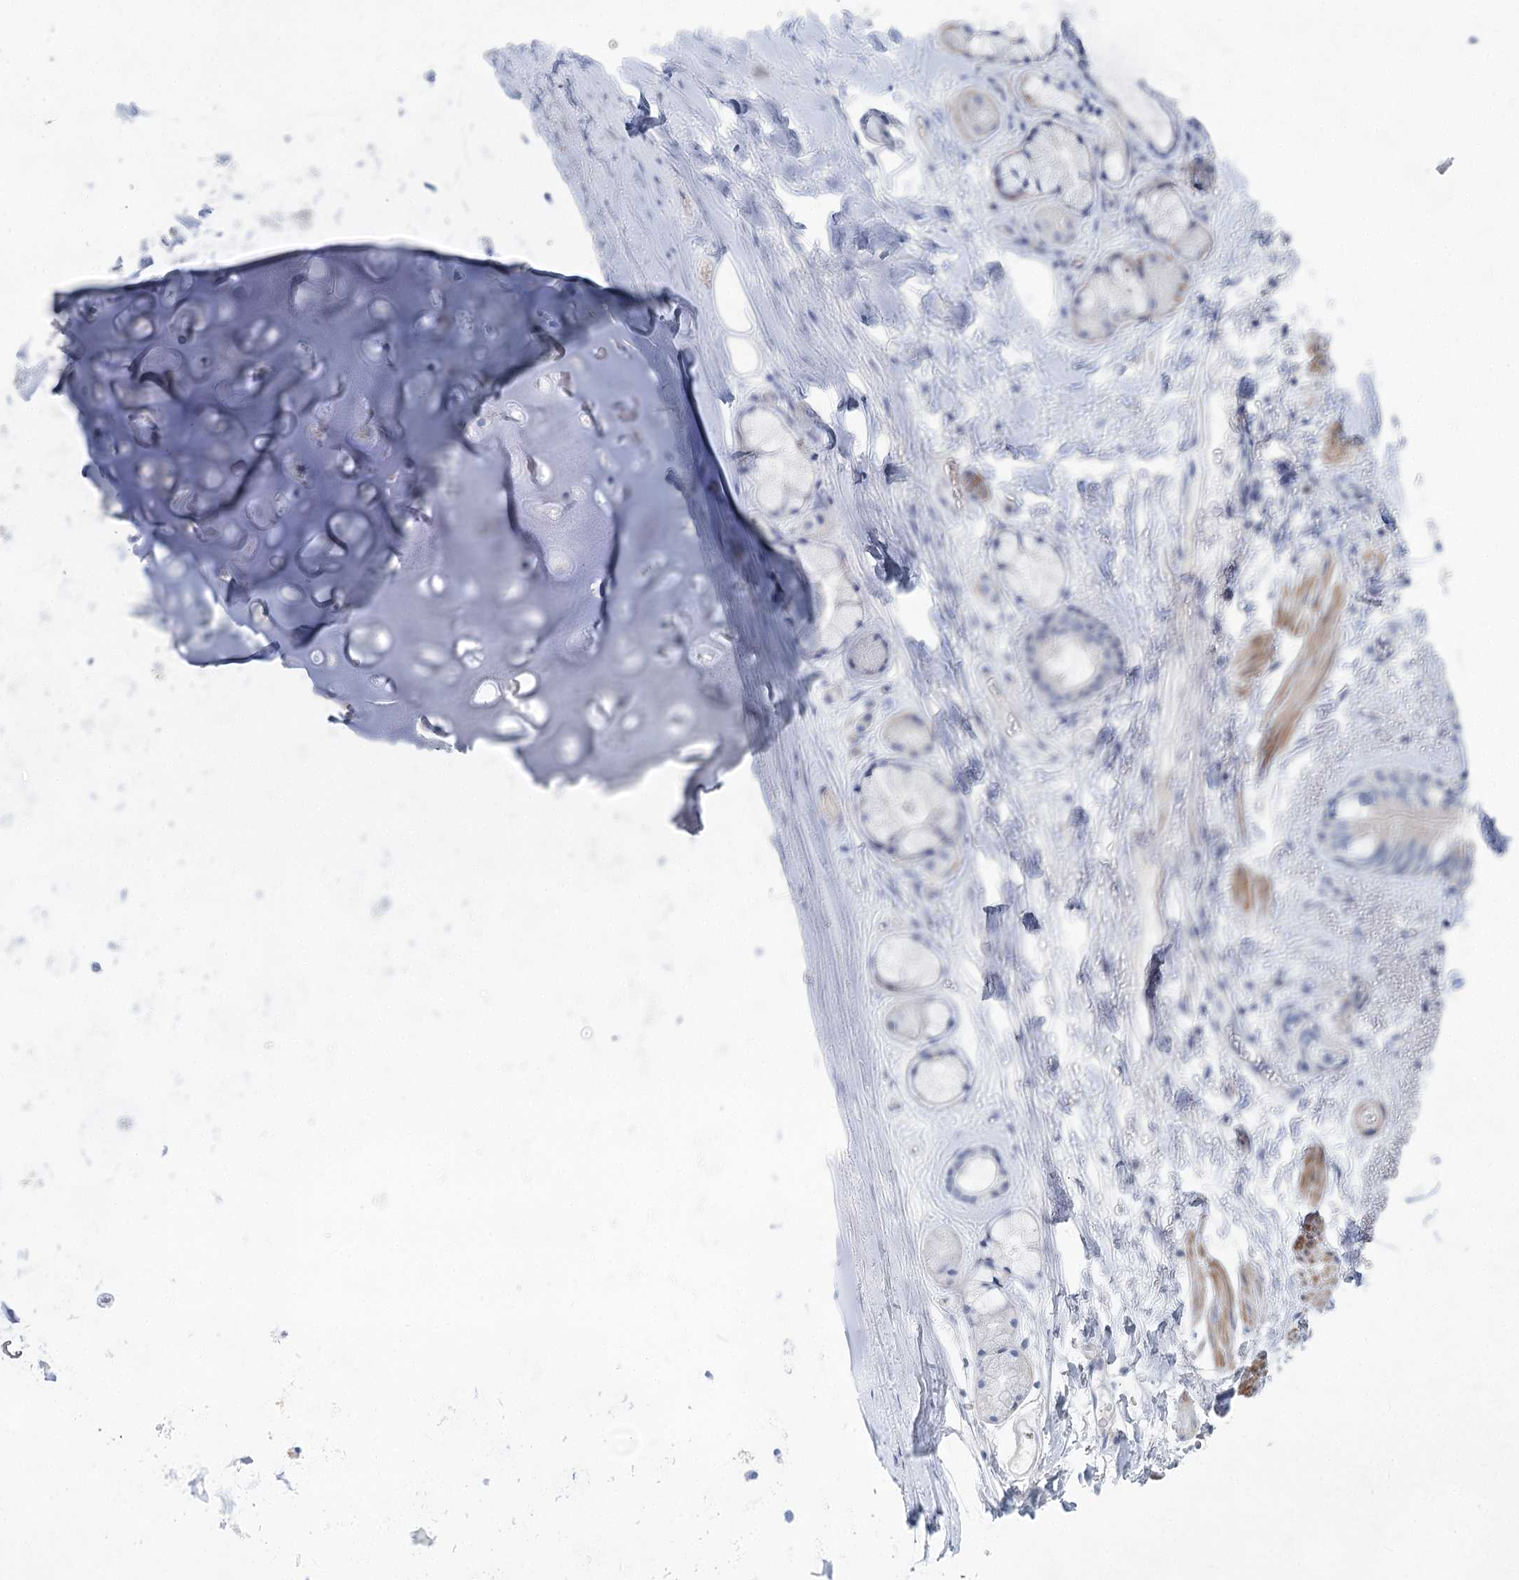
{"staining": {"intensity": "negative", "quantity": "none", "location": "none"}, "tissue": "adipose tissue", "cell_type": "Adipocytes", "image_type": "normal", "snomed": [{"axis": "morphology", "description": "Normal tissue, NOS"}, {"axis": "topography", "description": "Lymph node"}, {"axis": "topography", "description": "Bronchus"}], "caption": "Normal adipose tissue was stained to show a protein in brown. There is no significant positivity in adipocytes.", "gene": "WDR74", "patient": {"sex": "male", "age": 63}}